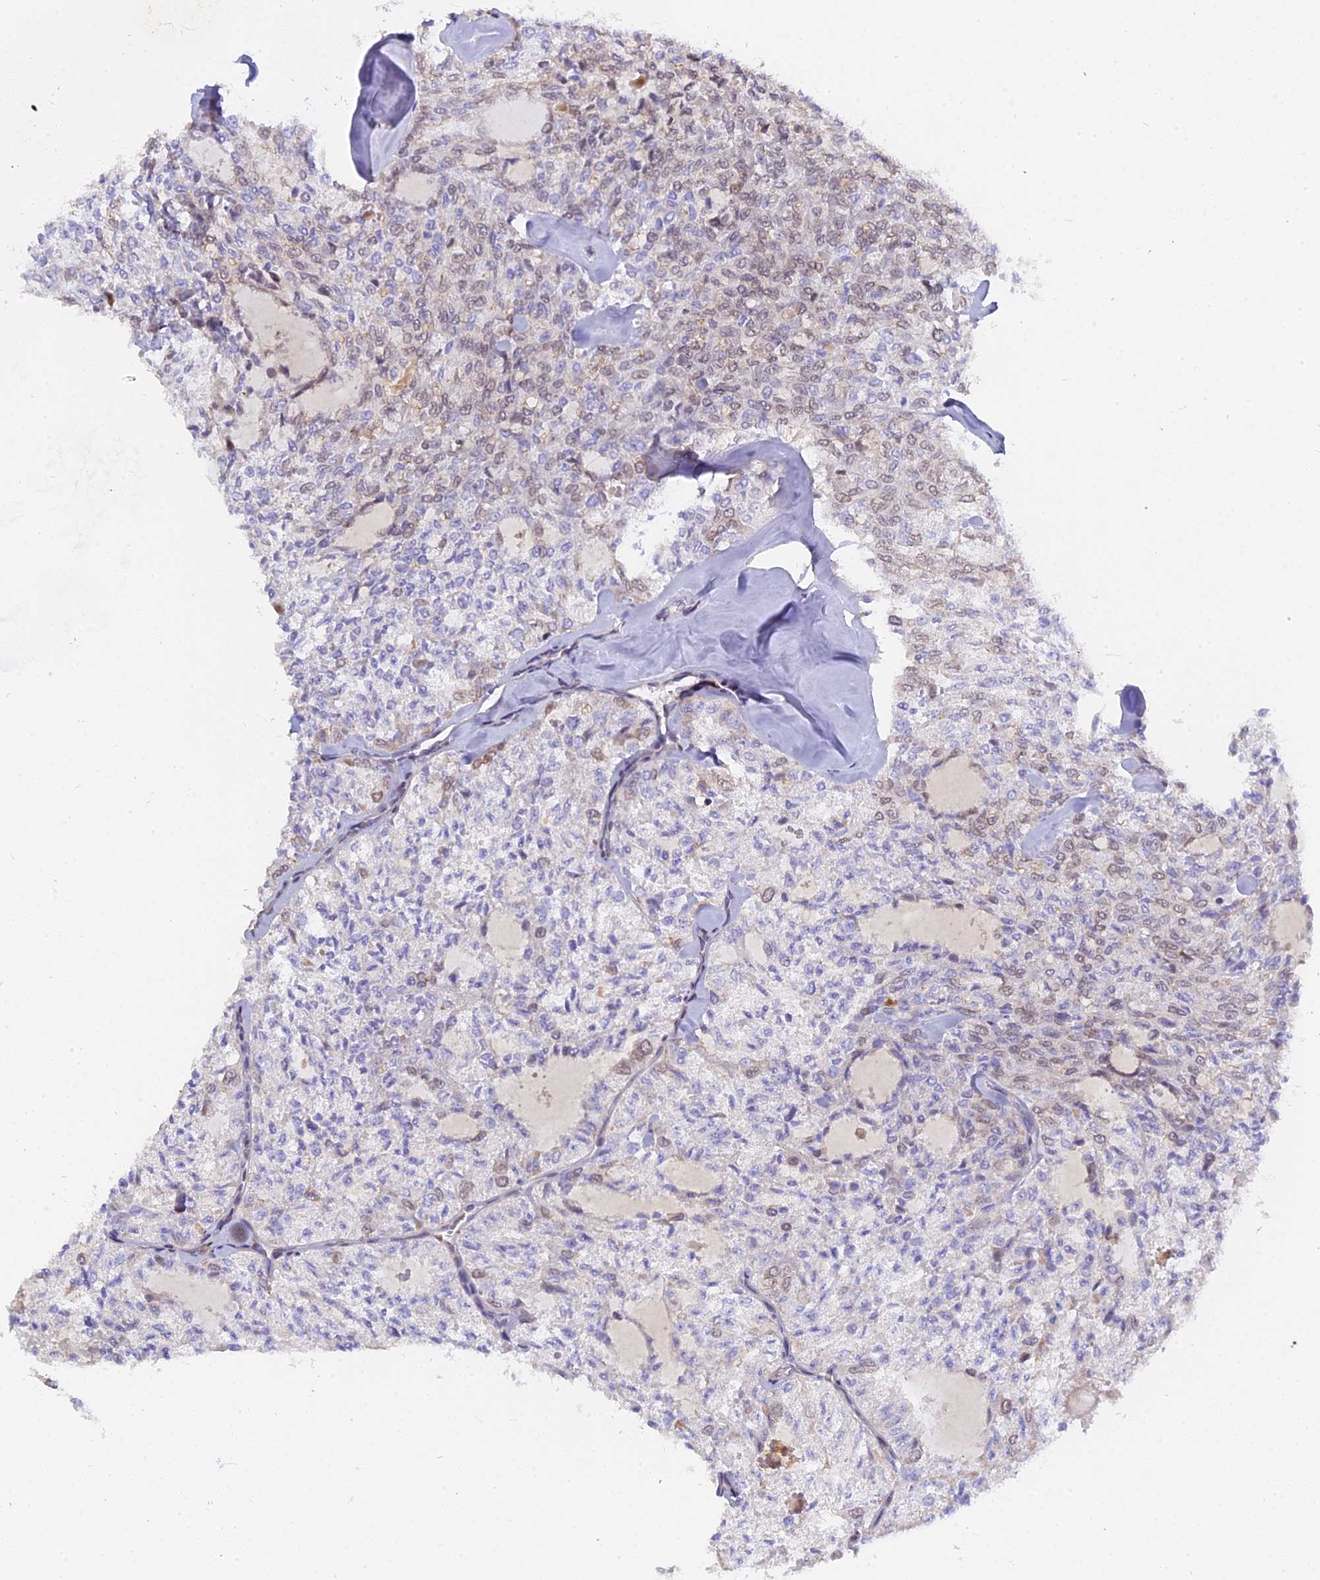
{"staining": {"intensity": "moderate", "quantity": "<25%", "location": "nuclear"}, "tissue": "thyroid cancer", "cell_type": "Tumor cells", "image_type": "cancer", "snomed": [{"axis": "morphology", "description": "Follicular adenoma carcinoma, NOS"}, {"axis": "topography", "description": "Thyroid gland"}], "caption": "There is low levels of moderate nuclear staining in tumor cells of thyroid cancer, as demonstrated by immunohistochemical staining (brown color).", "gene": "PYGO1", "patient": {"sex": "male", "age": 75}}